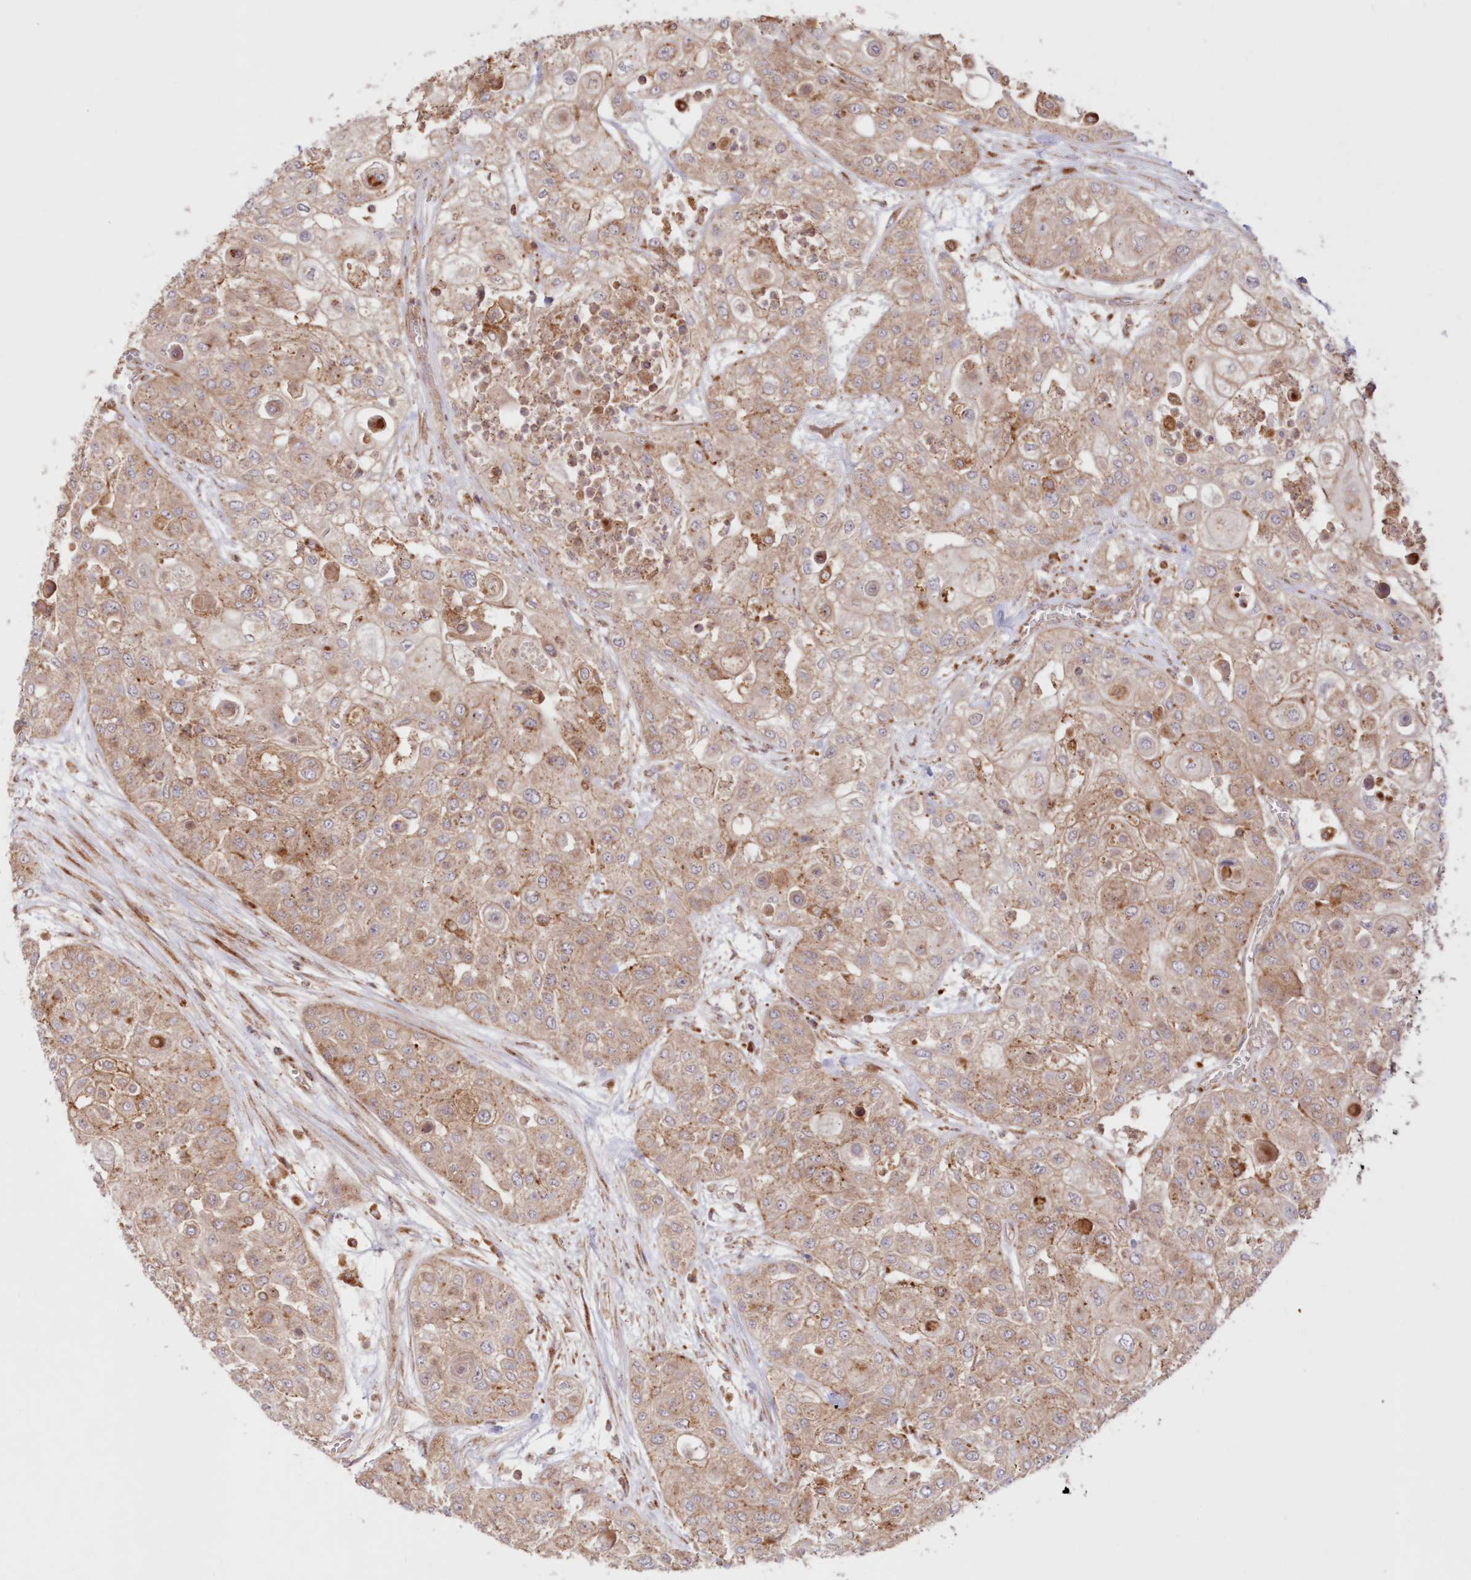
{"staining": {"intensity": "weak", "quantity": ">75%", "location": "cytoplasmic/membranous"}, "tissue": "urothelial cancer", "cell_type": "Tumor cells", "image_type": "cancer", "snomed": [{"axis": "morphology", "description": "Urothelial carcinoma, High grade"}, {"axis": "topography", "description": "Urinary bladder"}], "caption": "Immunohistochemical staining of urothelial cancer shows weak cytoplasmic/membranous protein staining in about >75% of tumor cells. (DAB IHC with brightfield microscopy, high magnification).", "gene": "ABCC3", "patient": {"sex": "female", "age": 79}}